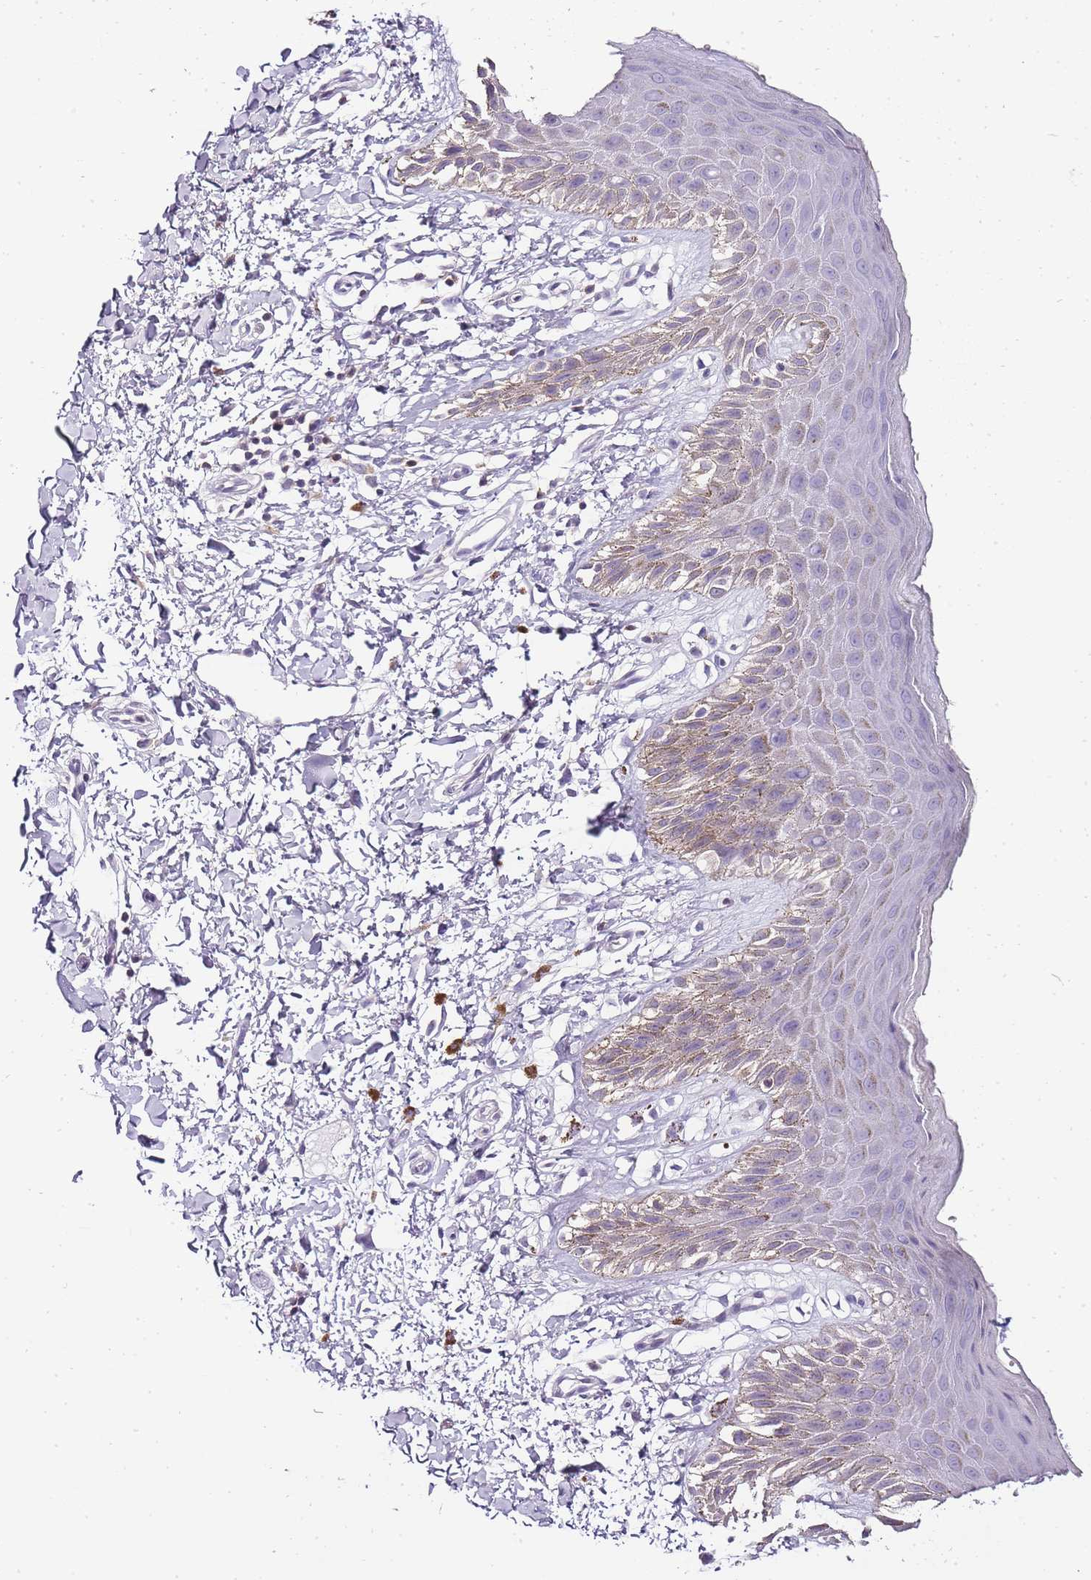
{"staining": {"intensity": "weak", "quantity": "25%-75%", "location": "cytoplasmic/membranous"}, "tissue": "skin", "cell_type": "Epidermal cells", "image_type": "normal", "snomed": [{"axis": "morphology", "description": "Normal tissue, NOS"}, {"axis": "topography", "description": "Anal"}], "caption": "Immunohistochemical staining of normal human skin demonstrates low levels of weak cytoplasmic/membranous staining in about 25%-75% of epidermal cells. (DAB = brown stain, brightfield microscopy at high magnification).", "gene": "ZBP1", "patient": {"sex": "male", "age": 44}}